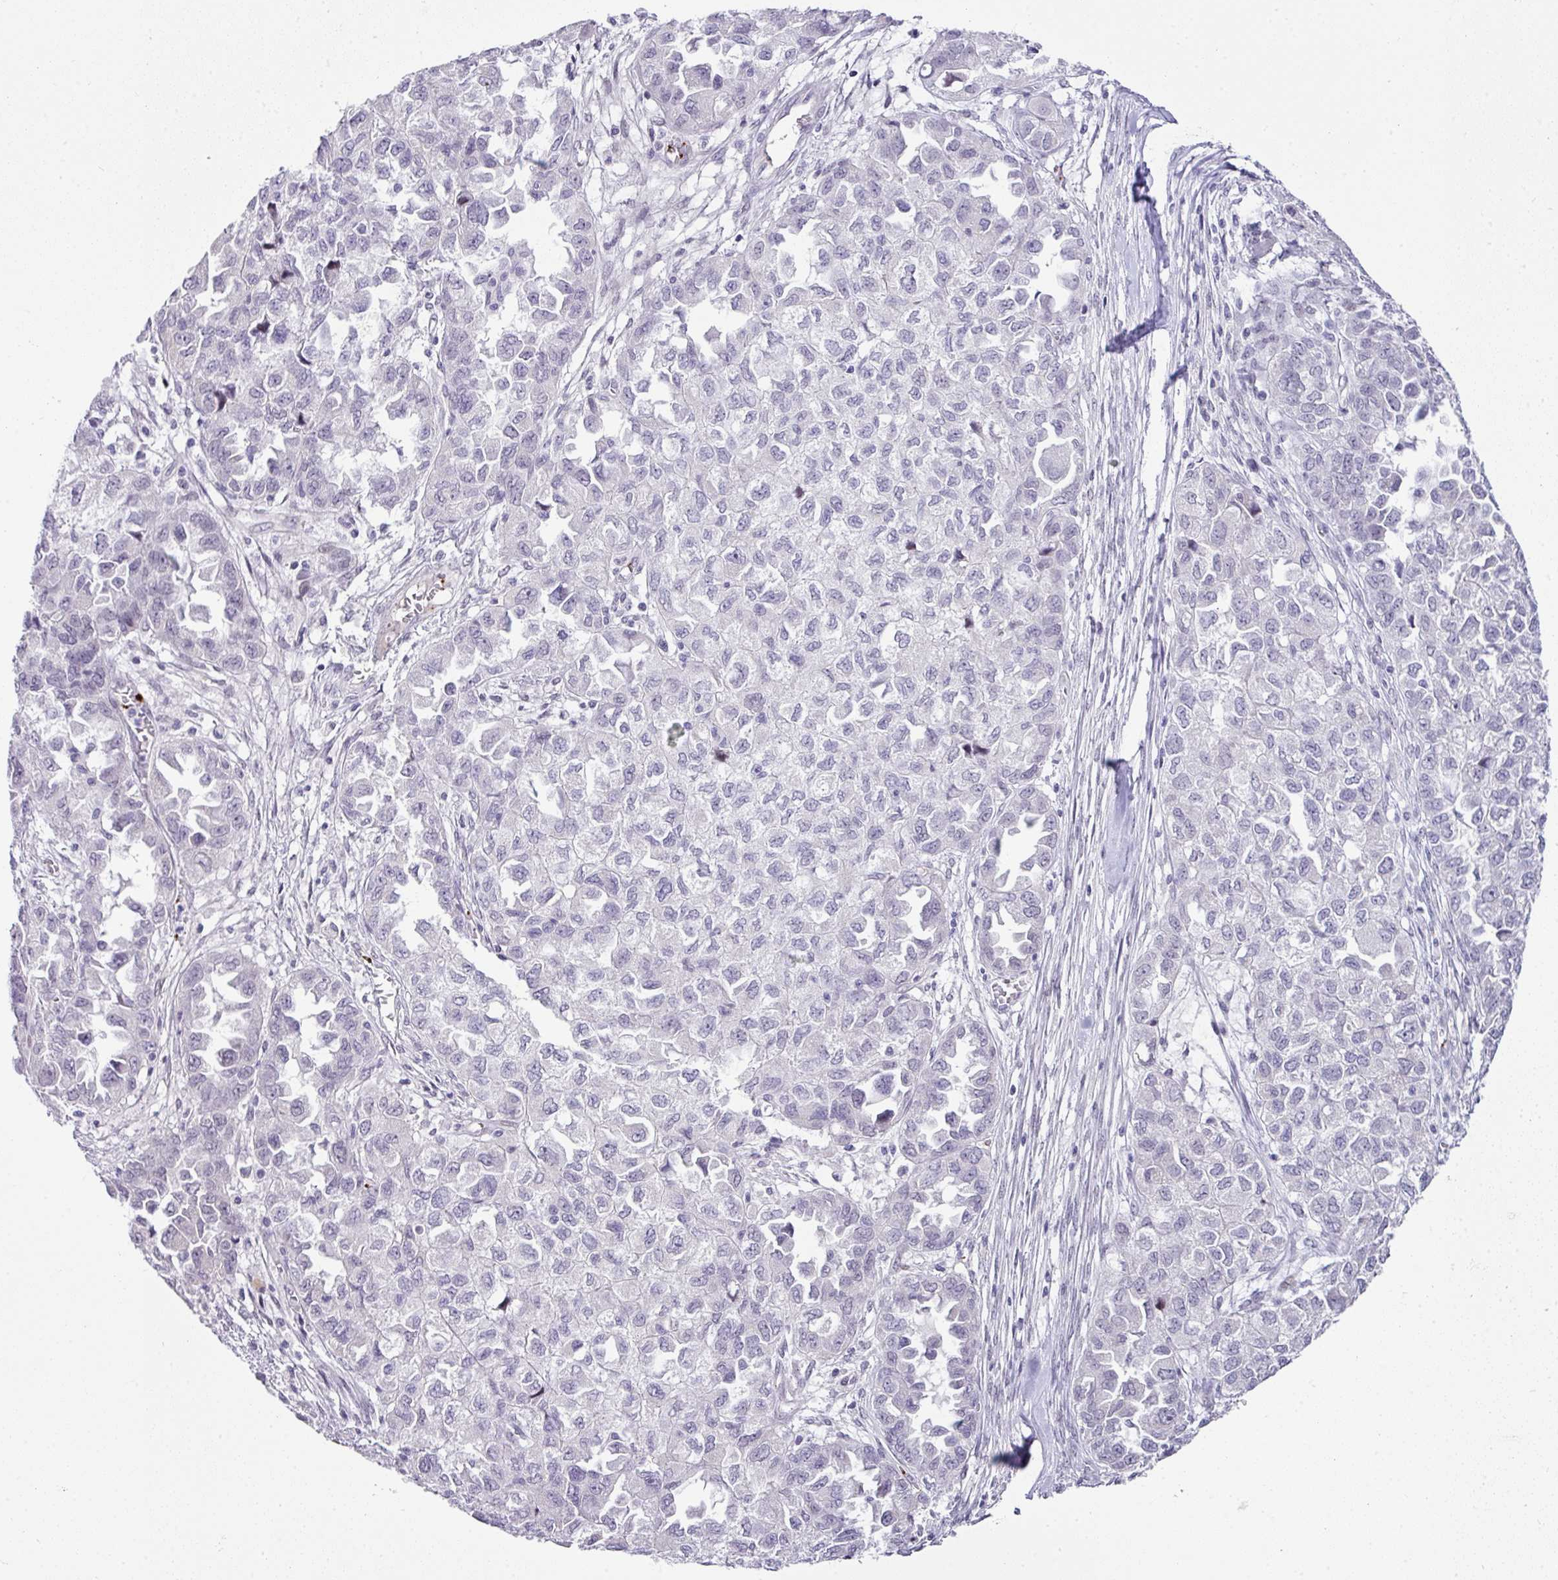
{"staining": {"intensity": "negative", "quantity": "none", "location": "none"}, "tissue": "ovarian cancer", "cell_type": "Tumor cells", "image_type": "cancer", "snomed": [{"axis": "morphology", "description": "Cystadenocarcinoma, serous, NOS"}, {"axis": "topography", "description": "Ovary"}], "caption": "Ovarian cancer (serous cystadenocarcinoma) was stained to show a protein in brown. There is no significant staining in tumor cells.", "gene": "CMTM5", "patient": {"sex": "female", "age": 84}}